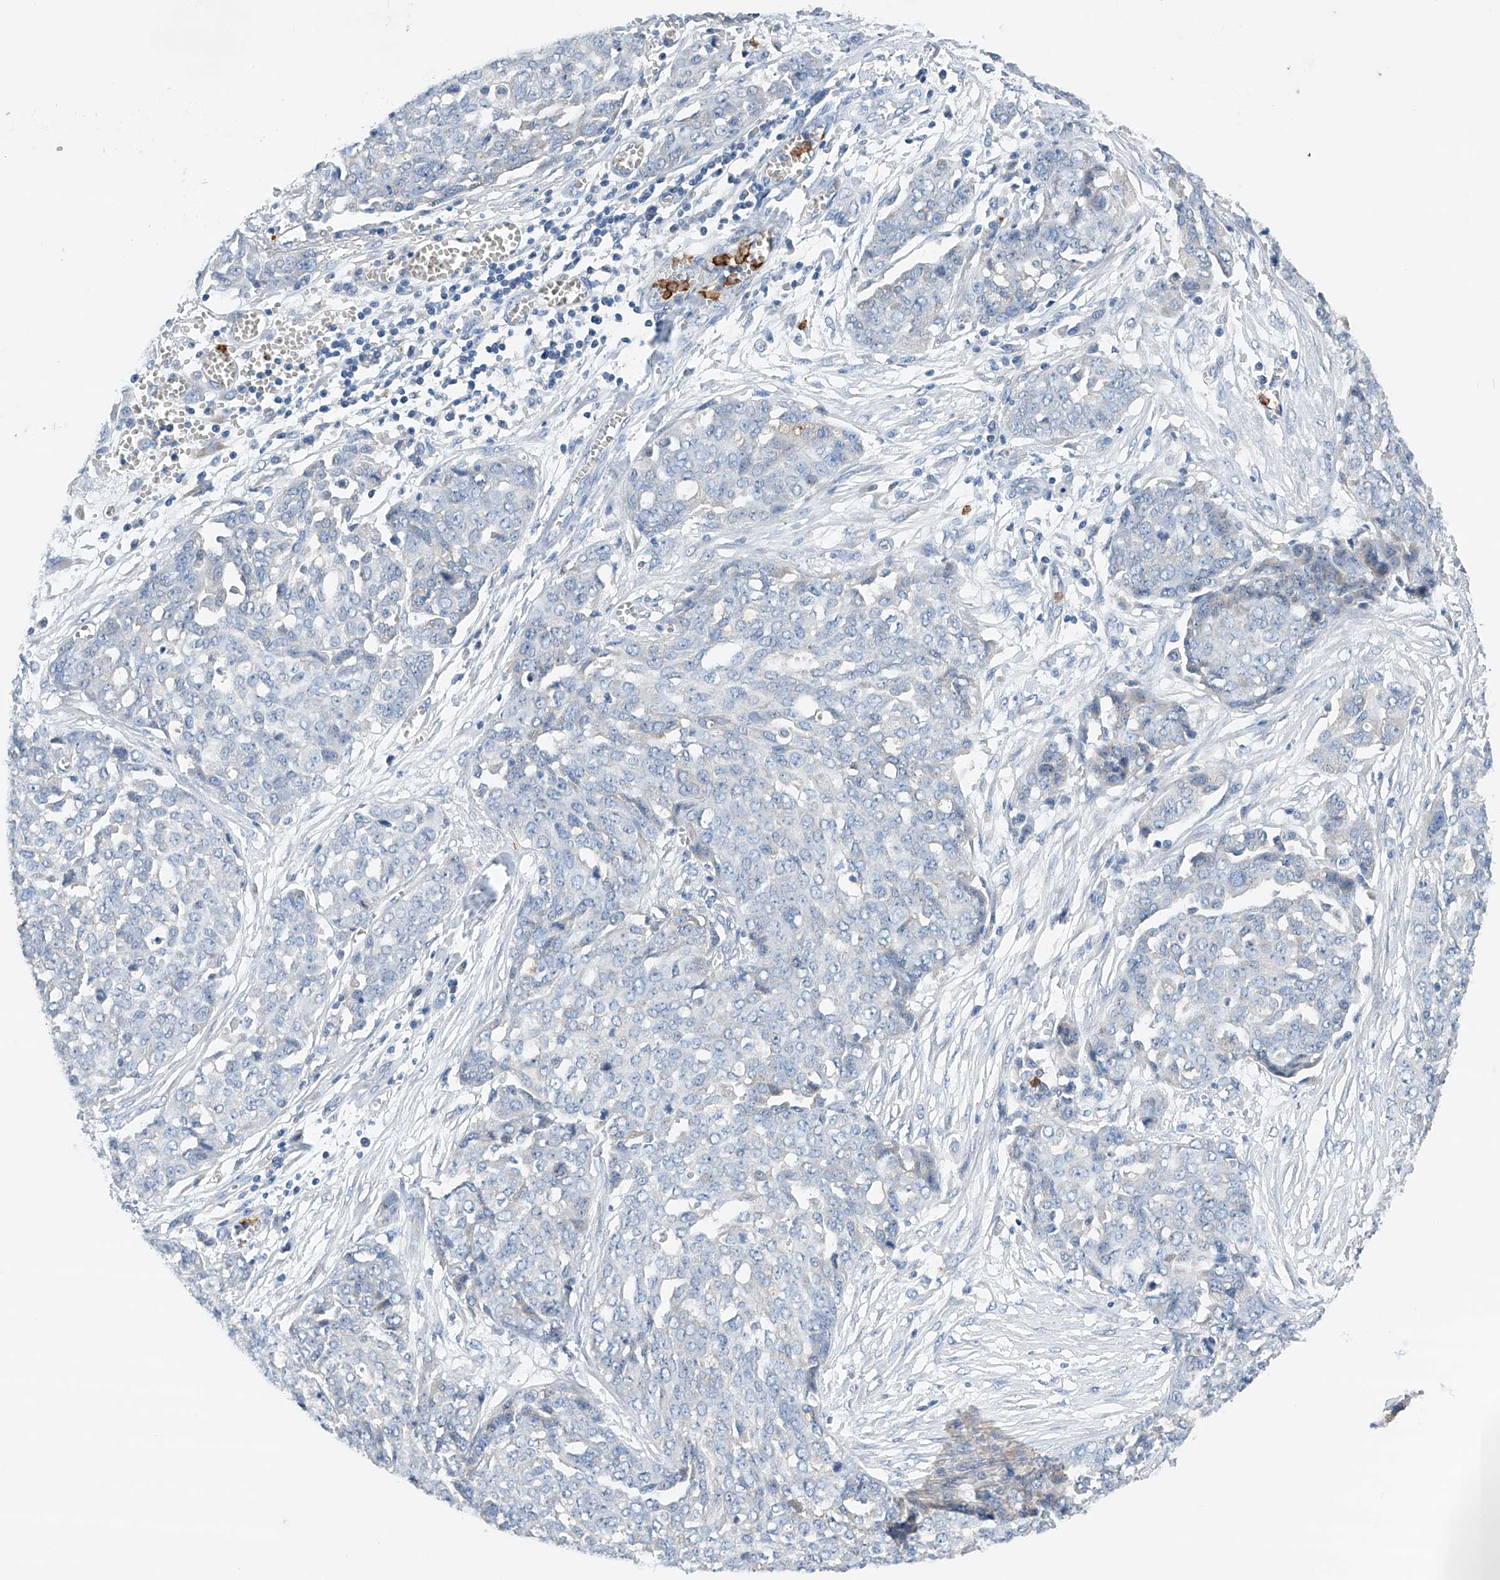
{"staining": {"intensity": "negative", "quantity": "none", "location": "none"}, "tissue": "ovarian cancer", "cell_type": "Tumor cells", "image_type": "cancer", "snomed": [{"axis": "morphology", "description": "Cystadenocarcinoma, serous, NOS"}, {"axis": "topography", "description": "Soft tissue"}, {"axis": "topography", "description": "Ovary"}], "caption": "This is an immunohistochemistry image of ovarian cancer (serous cystadenocarcinoma). There is no staining in tumor cells.", "gene": "GPC4", "patient": {"sex": "female", "age": 57}}